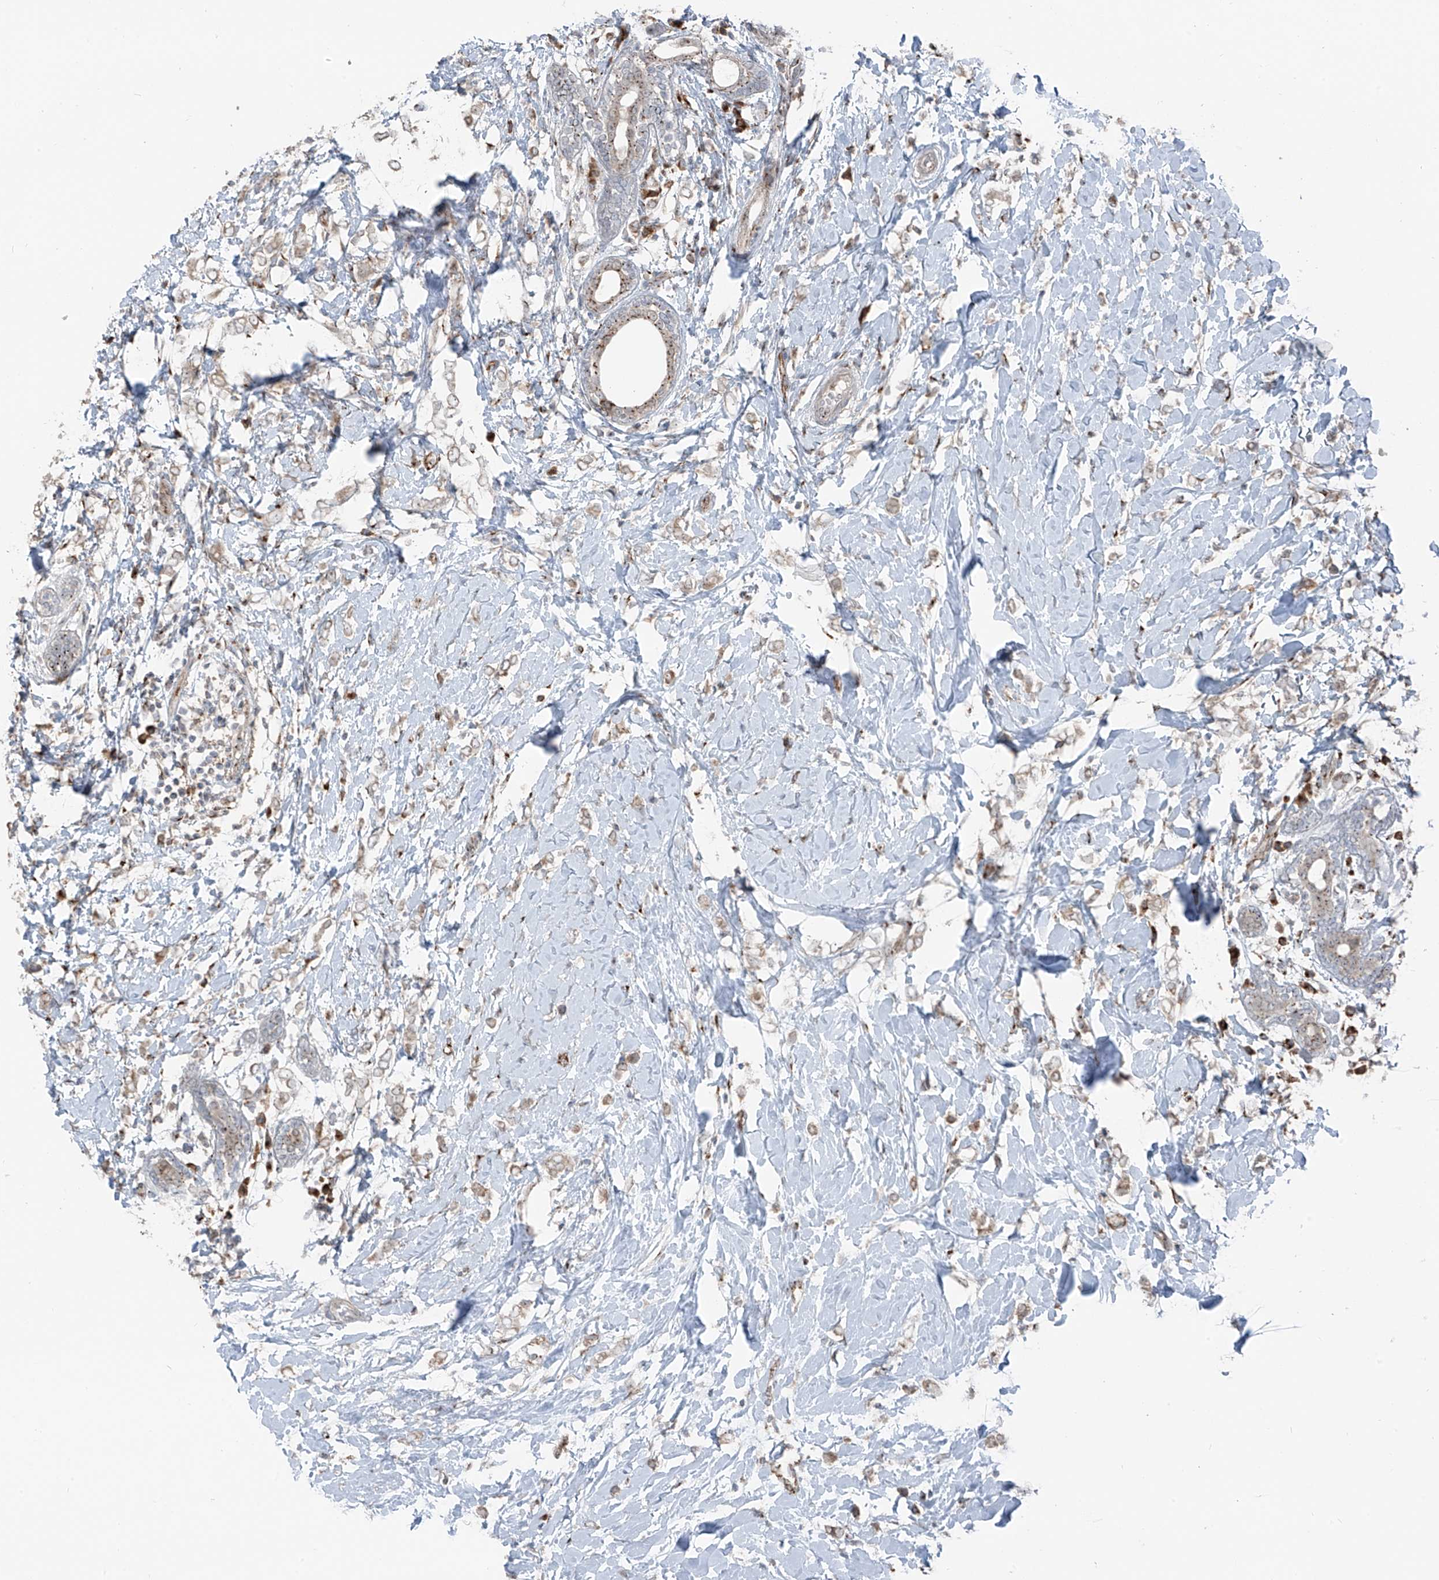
{"staining": {"intensity": "weak", "quantity": "25%-75%", "location": "cytoplasmic/membranous"}, "tissue": "breast cancer", "cell_type": "Tumor cells", "image_type": "cancer", "snomed": [{"axis": "morphology", "description": "Normal tissue, NOS"}, {"axis": "morphology", "description": "Lobular carcinoma"}, {"axis": "topography", "description": "Breast"}], "caption": "Immunohistochemical staining of lobular carcinoma (breast) shows low levels of weak cytoplasmic/membranous expression in approximately 25%-75% of tumor cells.", "gene": "ERLEC1", "patient": {"sex": "female", "age": 47}}